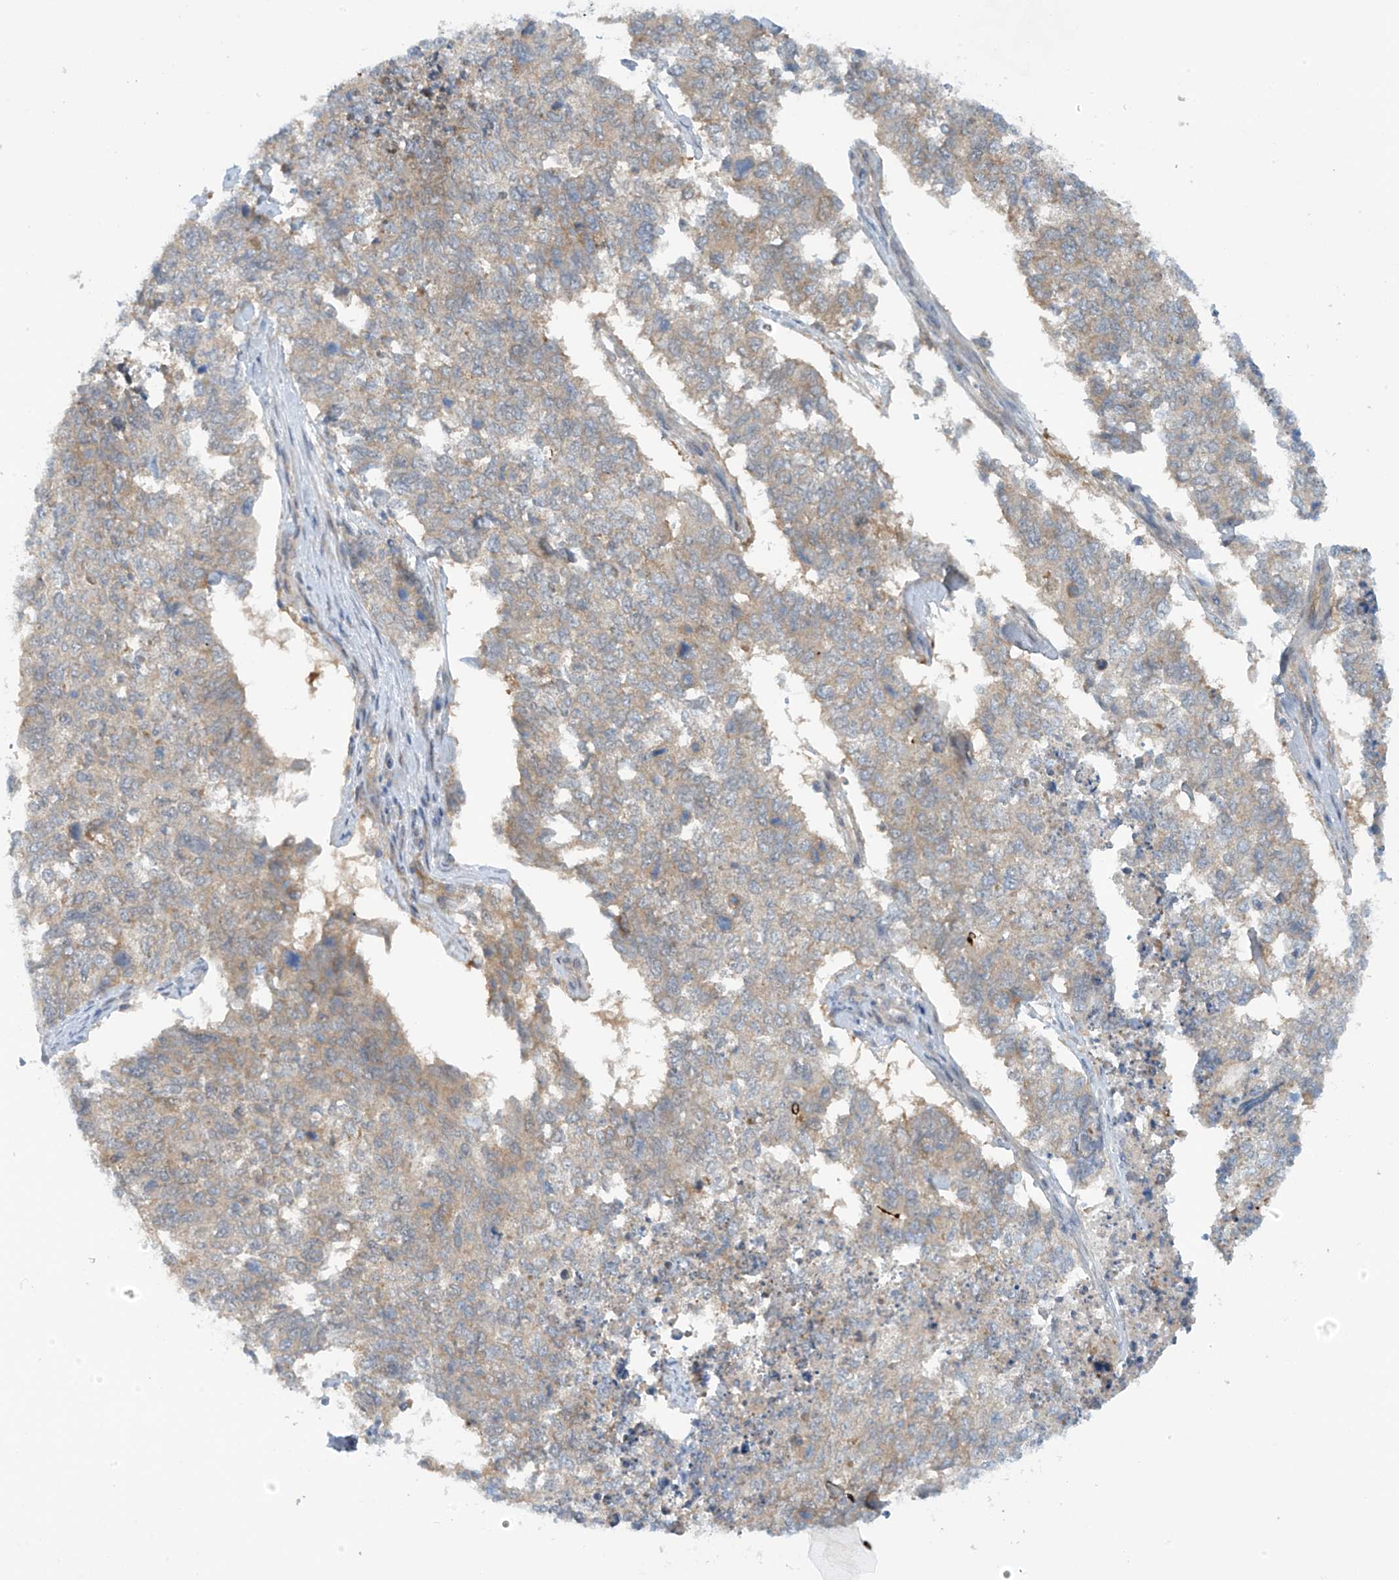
{"staining": {"intensity": "weak", "quantity": "<25%", "location": "cytoplasmic/membranous"}, "tissue": "cervical cancer", "cell_type": "Tumor cells", "image_type": "cancer", "snomed": [{"axis": "morphology", "description": "Squamous cell carcinoma, NOS"}, {"axis": "topography", "description": "Cervix"}], "caption": "DAB (3,3'-diaminobenzidine) immunohistochemical staining of human cervical cancer (squamous cell carcinoma) exhibits no significant staining in tumor cells.", "gene": "FSD1L", "patient": {"sex": "female", "age": 63}}